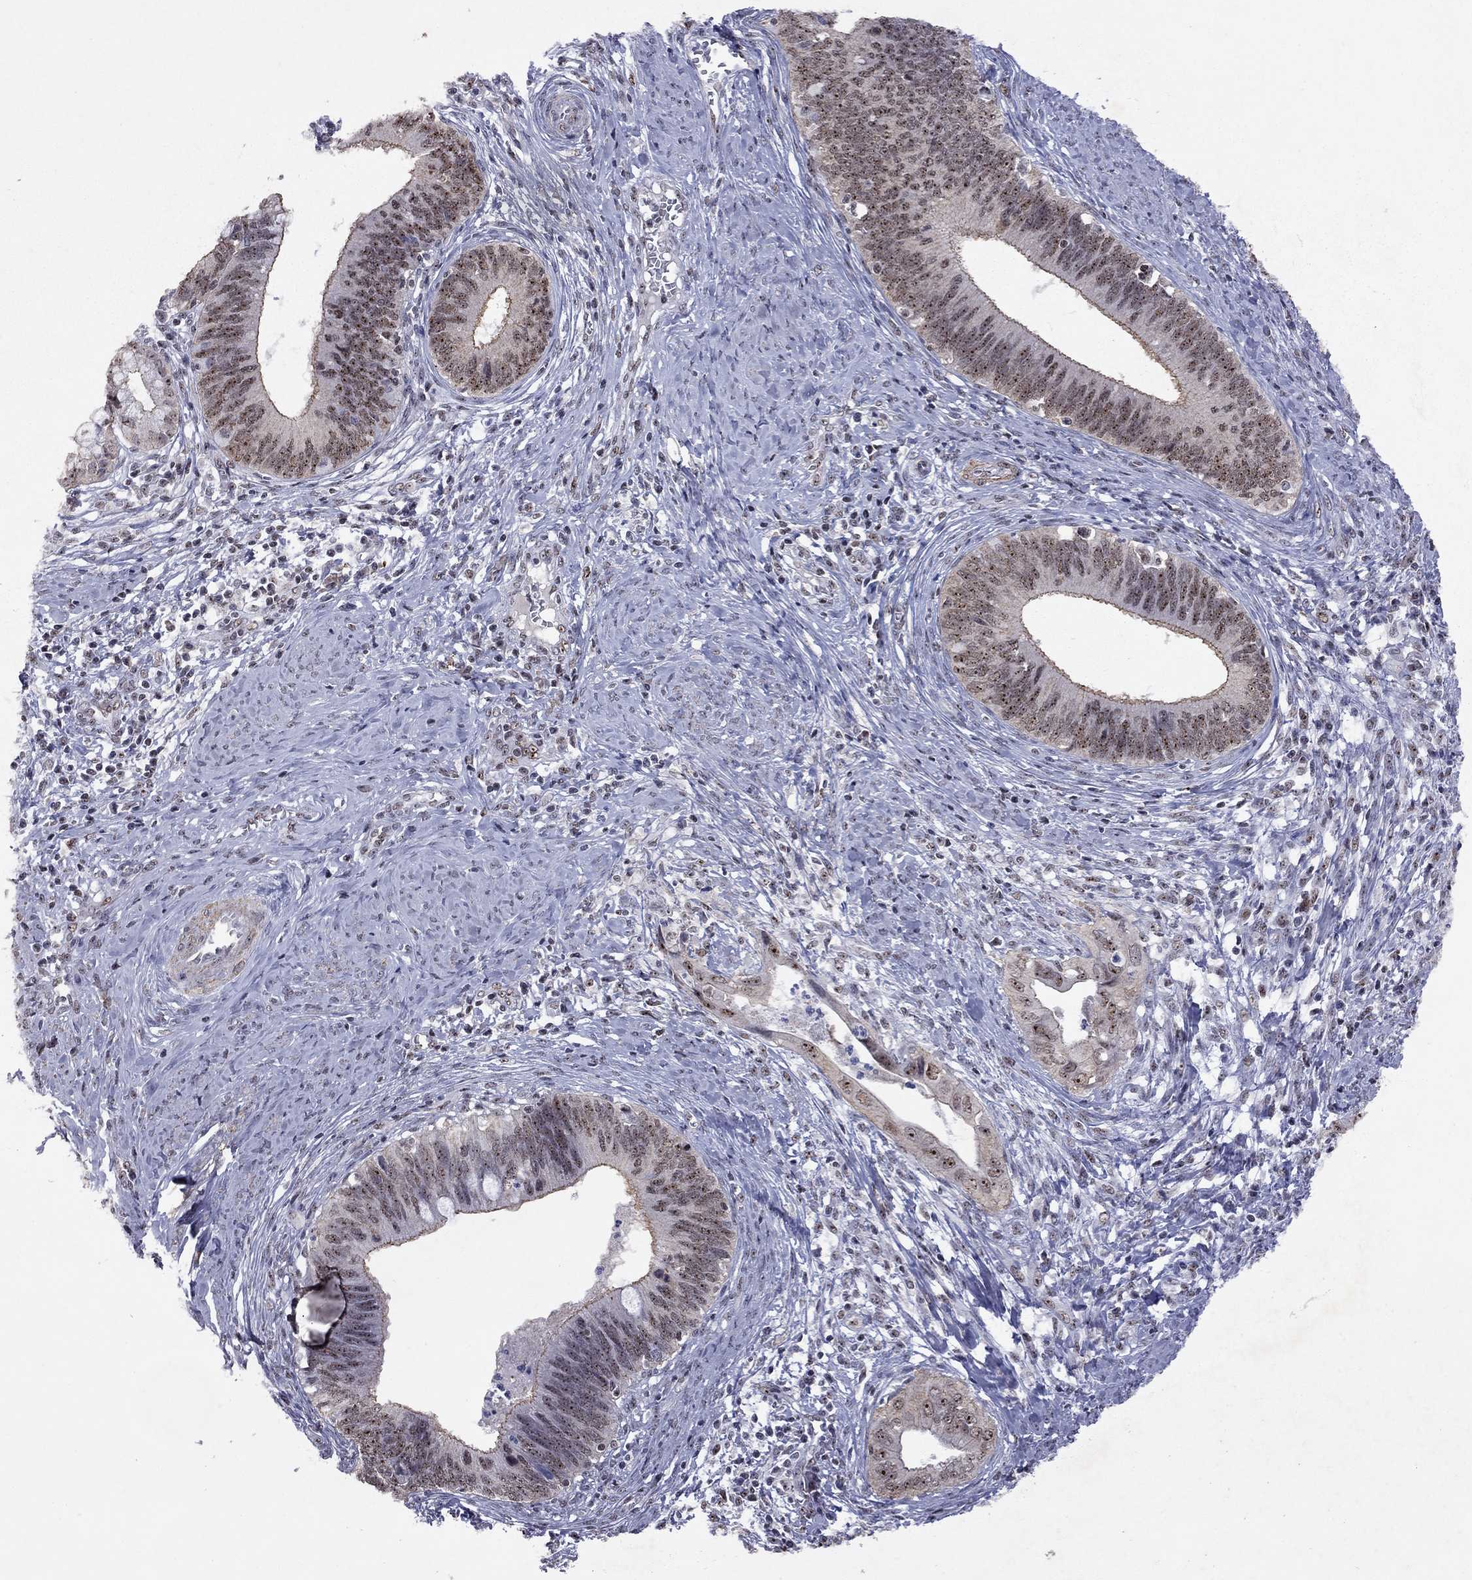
{"staining": {"intensity": "strong", "quantity": "25%-75%", "location": "cytoplasmic/membranous,nuclear"}, "tissue": "cervical cancer", "cell_type": "Tumor cells", "image_type": "cancer", "snomed": [{"axis": "morphology", "description": "Adenocarcinoma, NOS"}, {"axis": "topography", "description": "Cervix"}], "caption": "Human cervical cancer (adenocarcinoma) stained for a protein (brown) displays strong cytoplasmic/membranous and nuclear positive positivity in approximately 25%-75% of tumor cells.", "gene": "SPOUT1", "patient": {"sex": "female", "age": 42}}